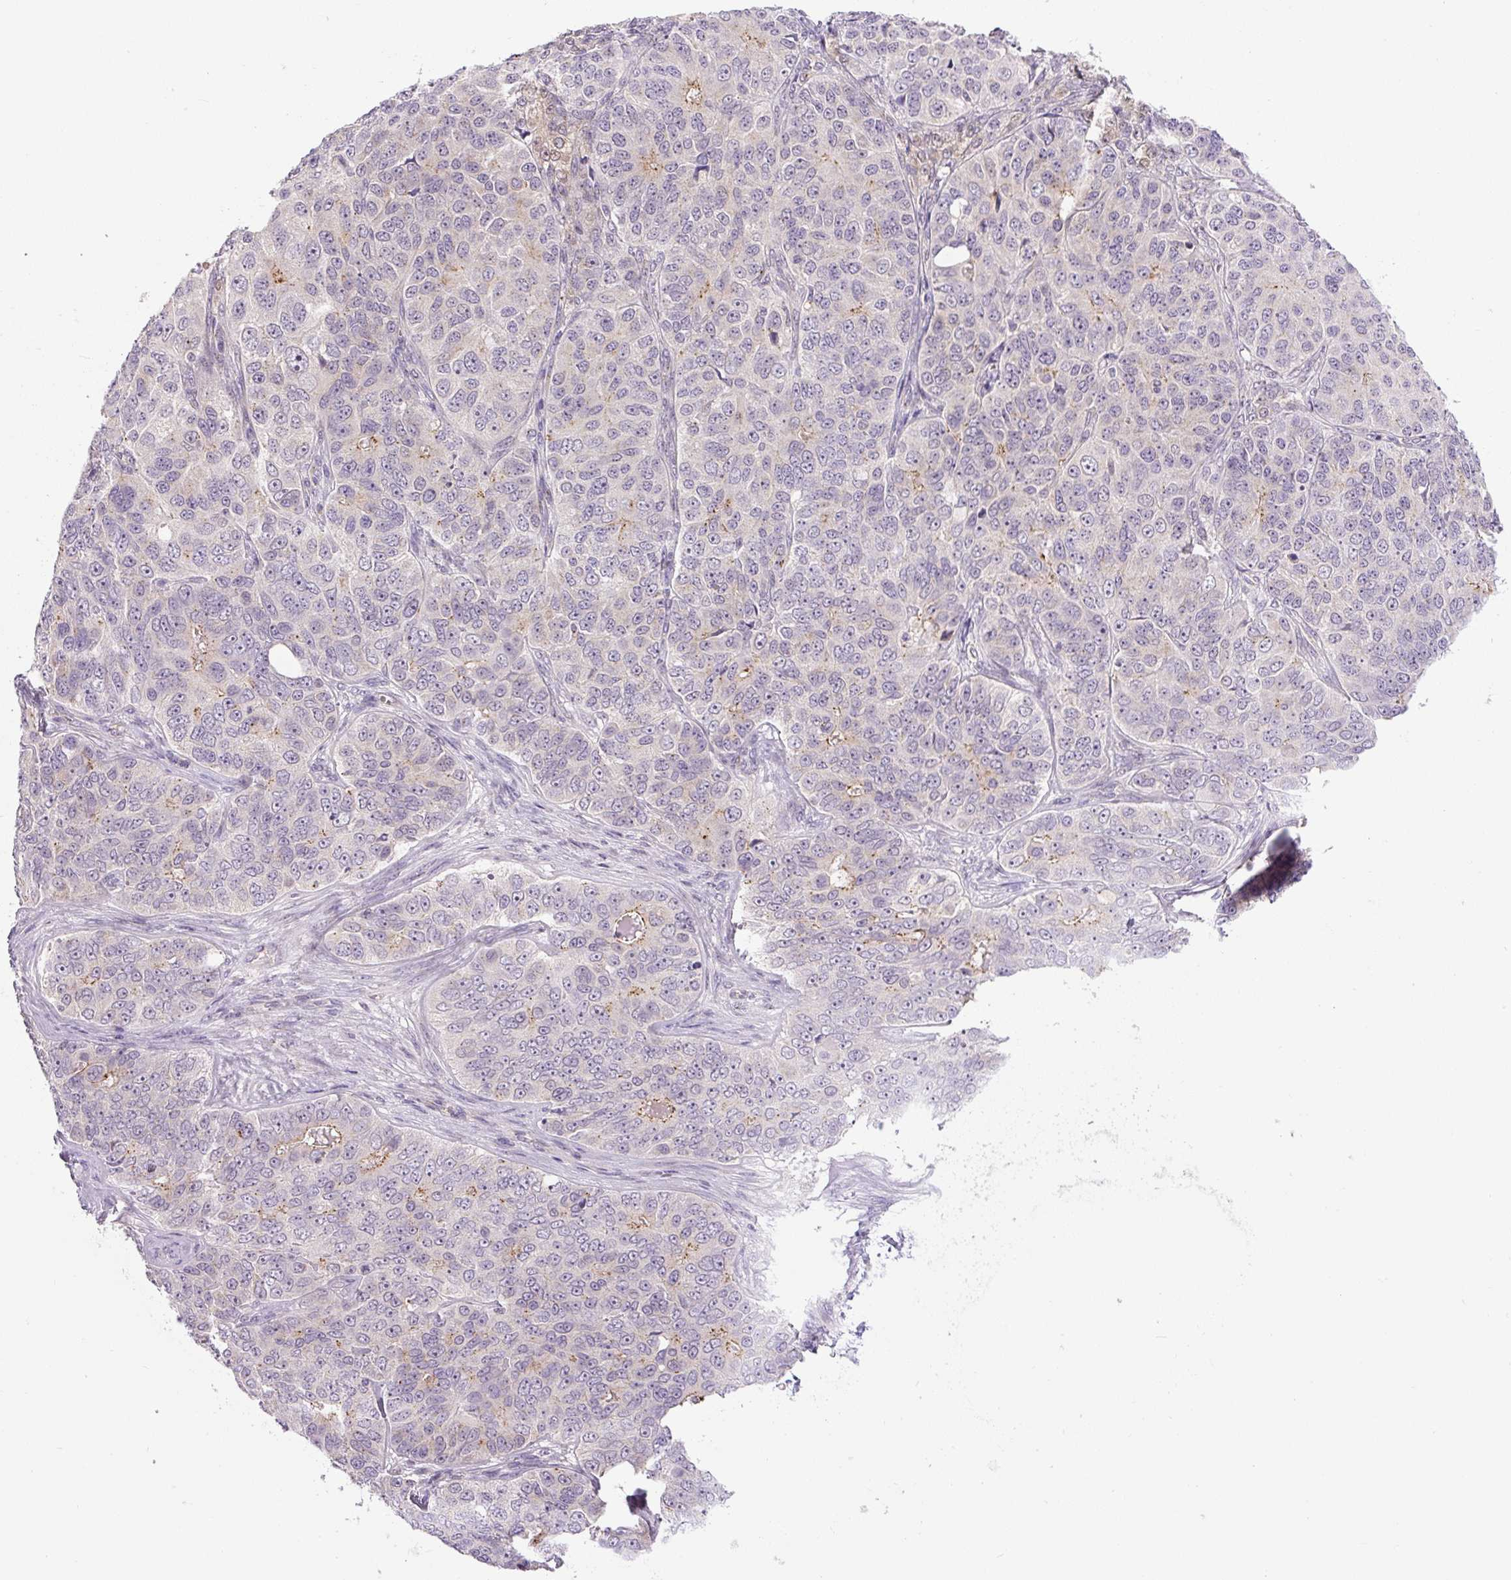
{"staining": {"intensity": "weak", "quantity": "<25%", "location": "cytoplasmic/membranous"}, "tissue": "ovarian cancer", "cell_type": "Tumor cells", "image_type": "cancer", "snomed": [{"axis": "morphology", "description": "Carcinoma, endometroid"}, {"axis": "topography", "description": "Ovary"}], "caption": "The histopathology image displays no staining of tumor cells in endometroid carcinoma (ovarian).", "gene": "PCM1", "patient": {"sex": "female", "age": 51}}